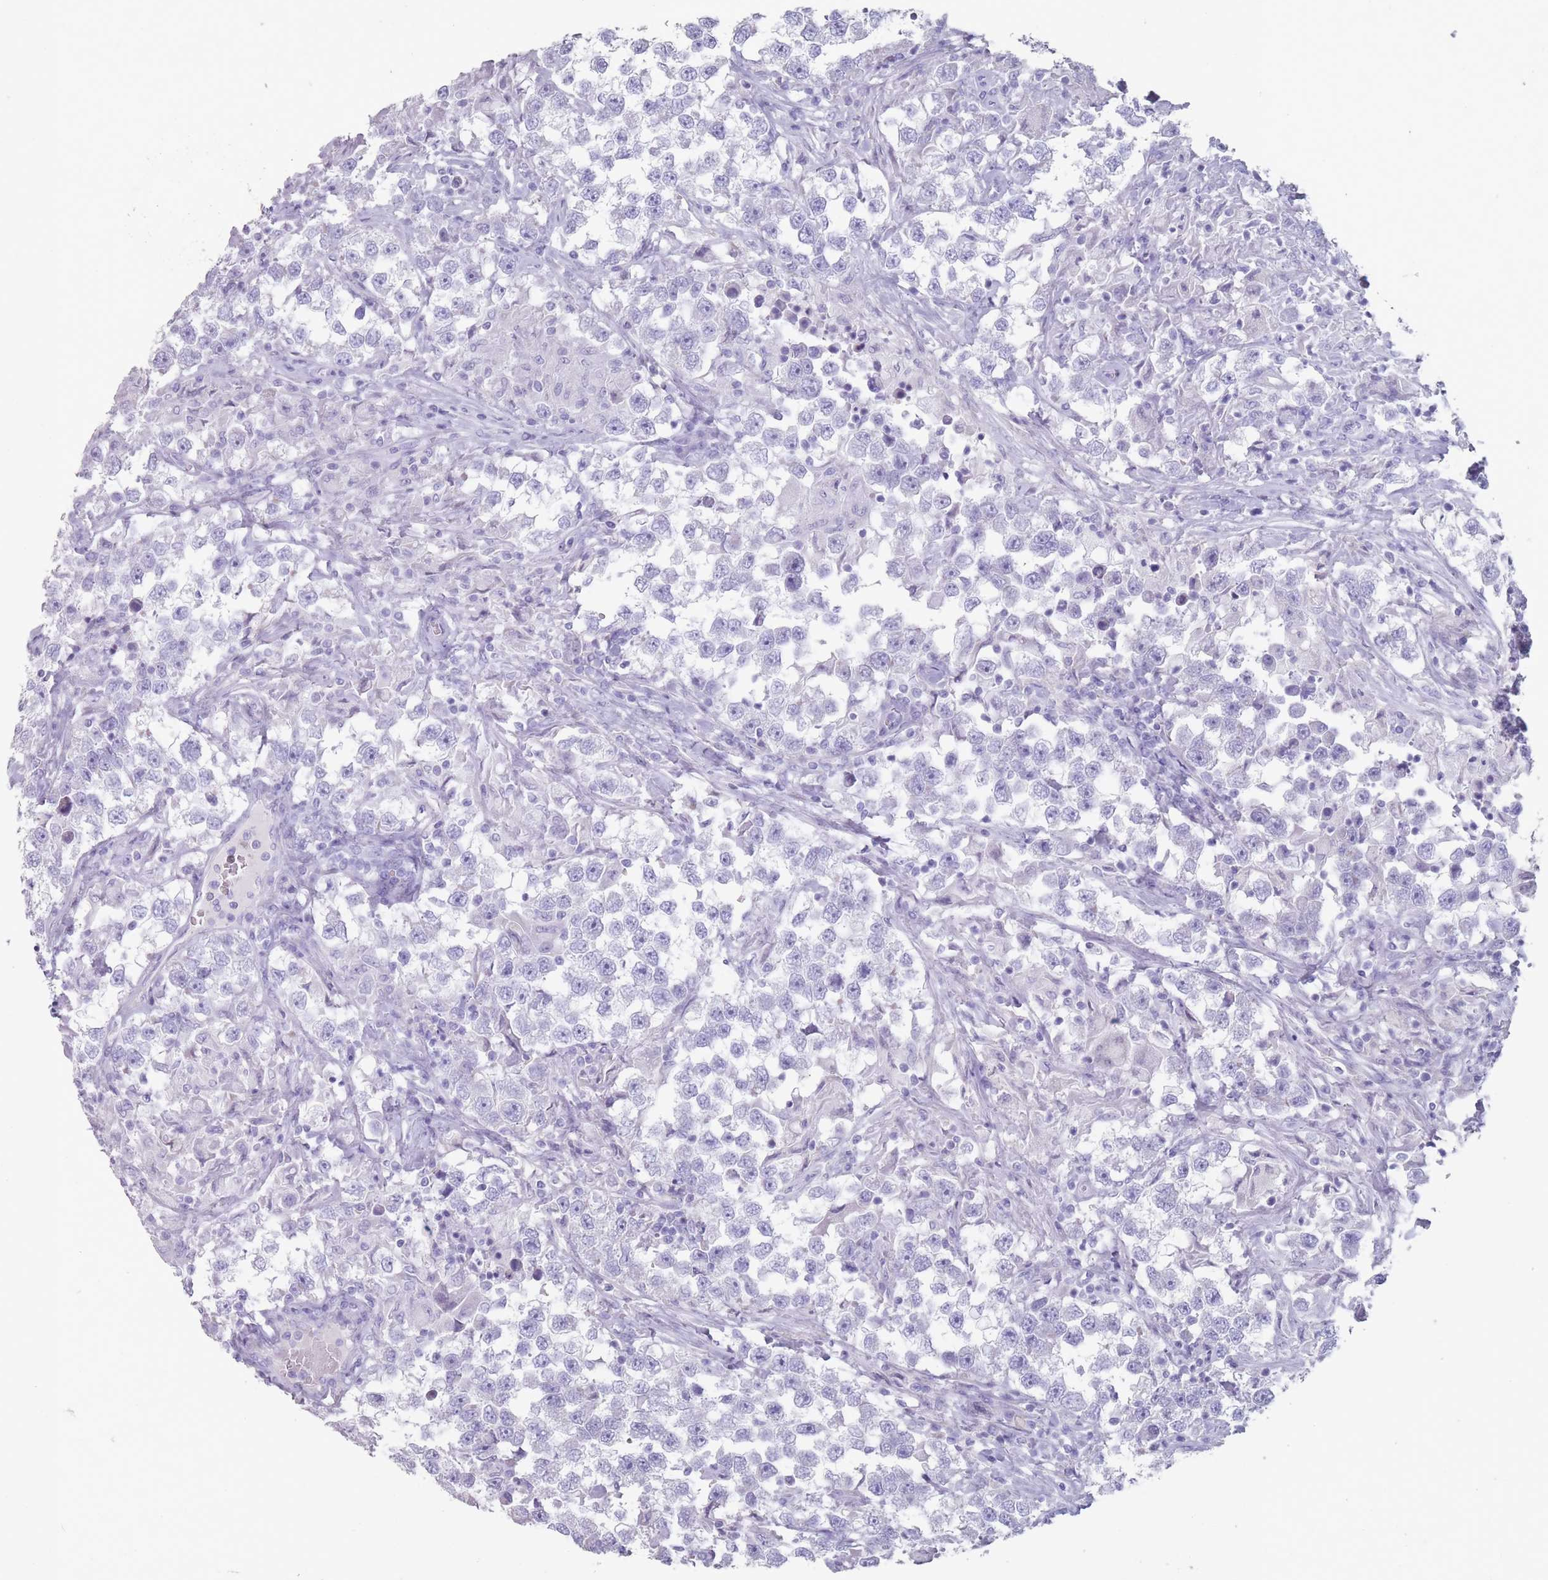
{"staining": {"intensity": "negative", "quantity": "none", "location": "none"}, "tissue": "testis cancer", "cell_type": "Tumor cells", "image_type": "cancer", "snomed": [{"axis": "morphology", "description": "Seminoma, NOS"}, {"axis": "topography", "description": "Testis"}], "caption": "Histopathology image shows no significant protein positivity in tumor cells of testis seminoma.", "gene": "RHBG", "patient": {"sex": "male", "age": 46}}